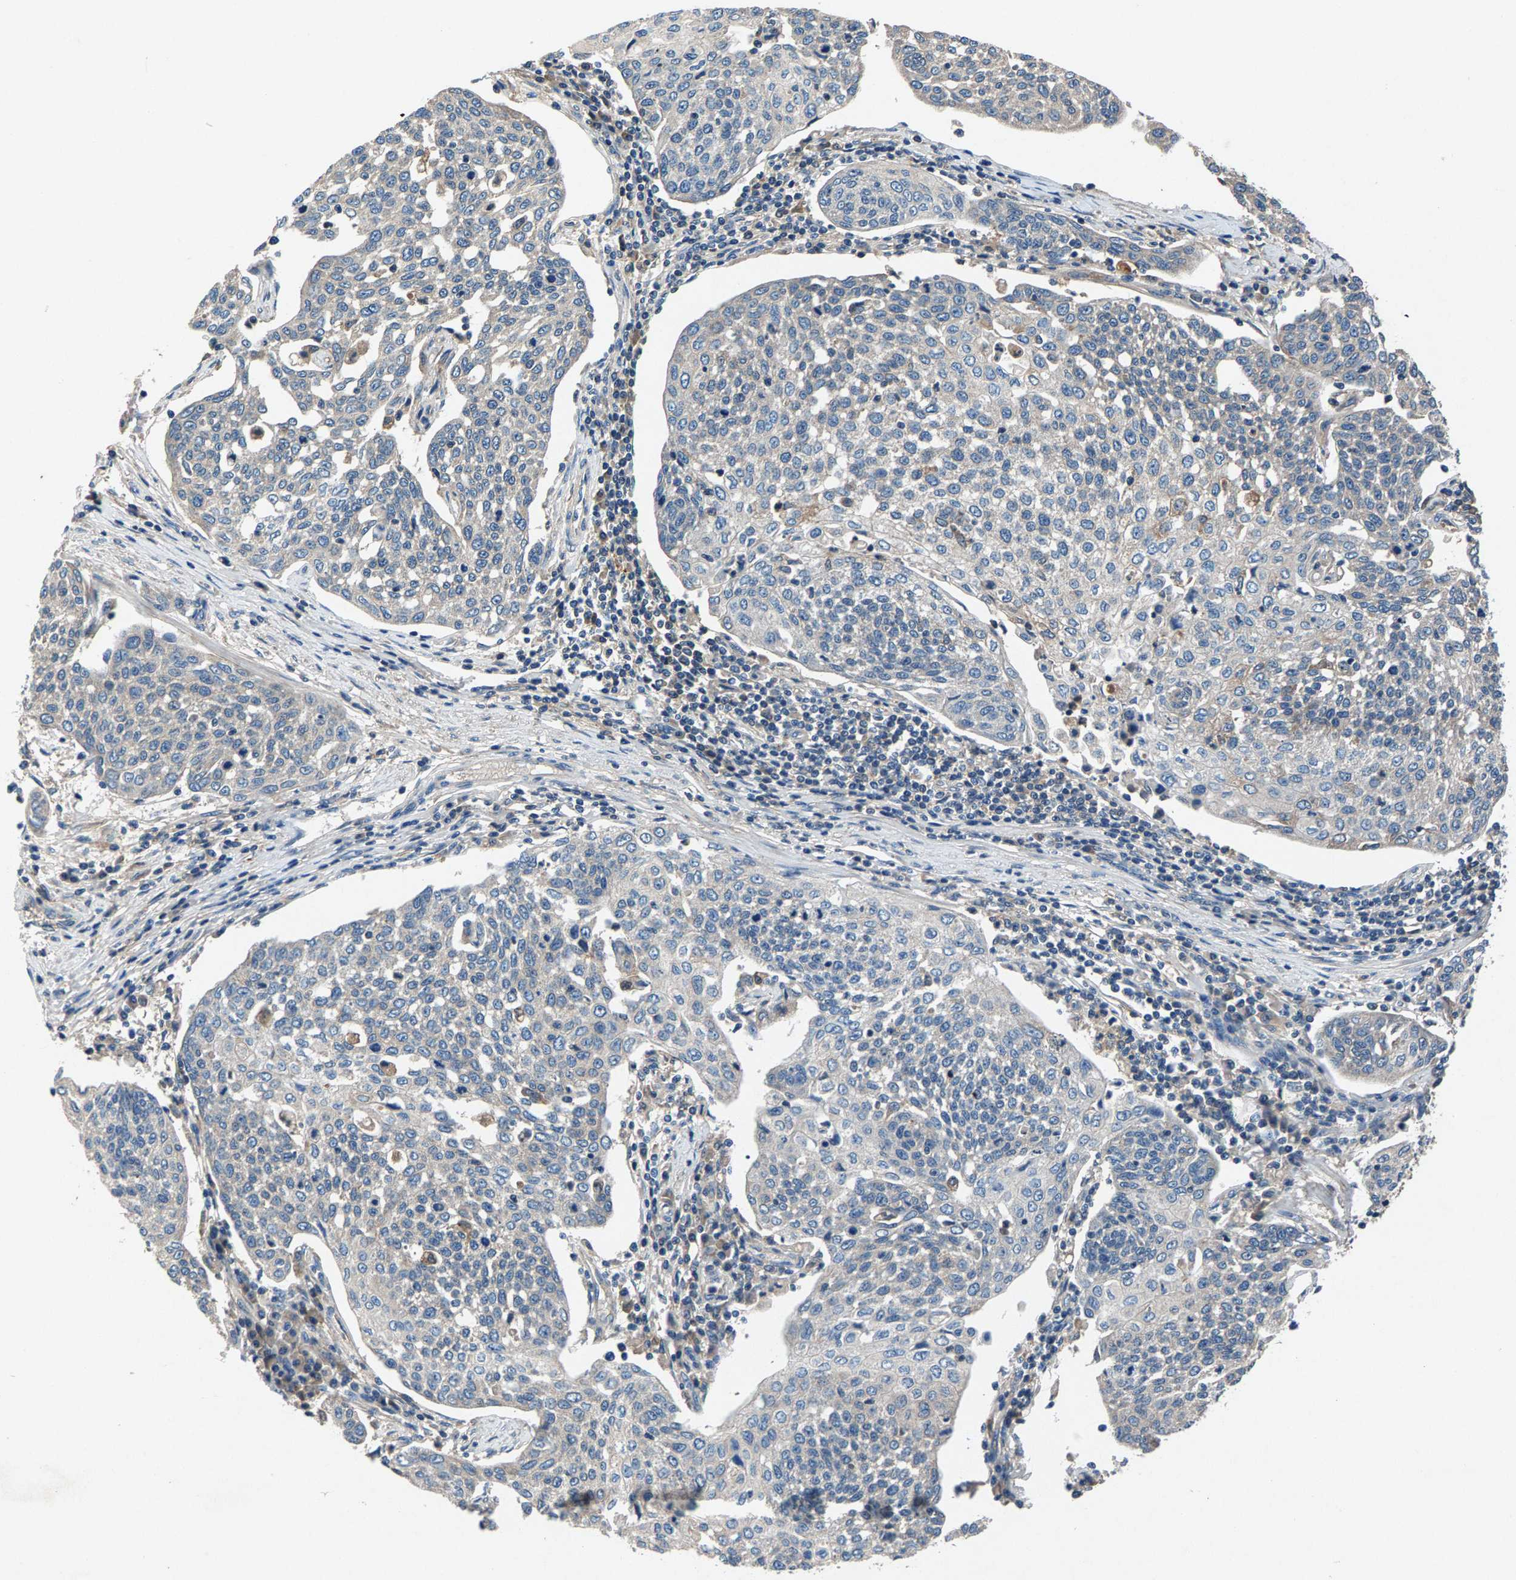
{"staining": {"intensity": "negative", "quantity": "none", "location": "none"}, "tissue": "cervical cancer", "cell_type": "Tumor cells", "image_type": "cancer", "snomed": [{"axis": "morphology", "description": "Squamous cell carcinoma, NOS"}, {"axis": "topography", "description": "Cervix"}], "caption": "This is a photomicrograph of immunohistochemistry staining of squamous cell carcinoma (cervical), which shows no staining in tumor cells.", "gene": "PRXL2C", "patient": {"sex": "female", "age": 34}}